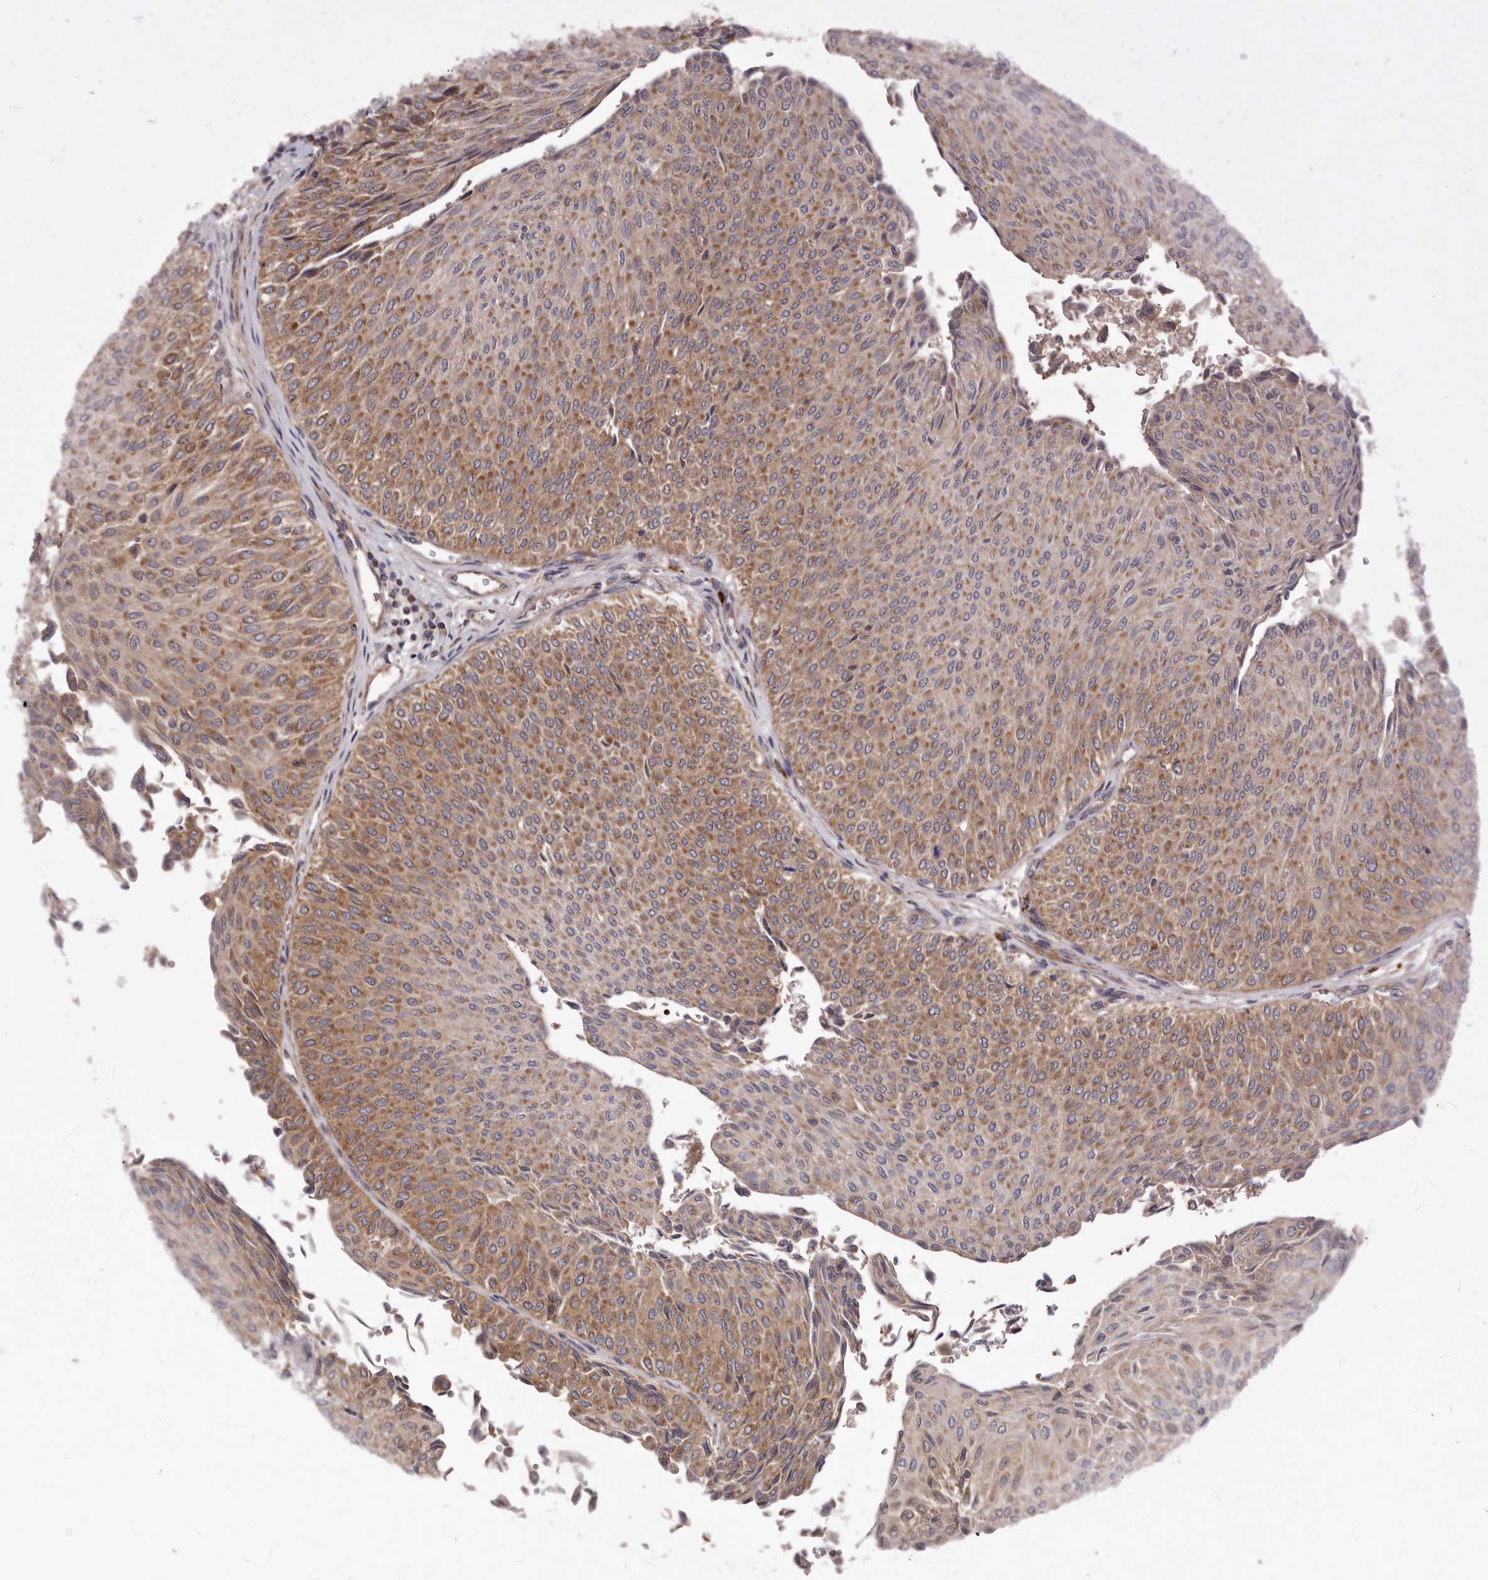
{"staining": {"intensity": "moderate", "quantity": ">75%", "location": "cytoplasmic/membranous"}, "tissue": "urothelial cancer", "cell_type": "Tumor cells", "image_type": "cancer", "snomed": [{"axis": "morphology", "description": "Urothelial carcinoma, Low grade"}, {"axis": "topography", "description": "Urinary bladder"}], "caption": "The immunohistochemical stain highlights moderate cytoplasmic/membranous expression in tumor cells of urothelial carcinoma (low-grade) tissue.", "gene": "GOT1L1", "patient": {"sex": "male", "age": 78}}